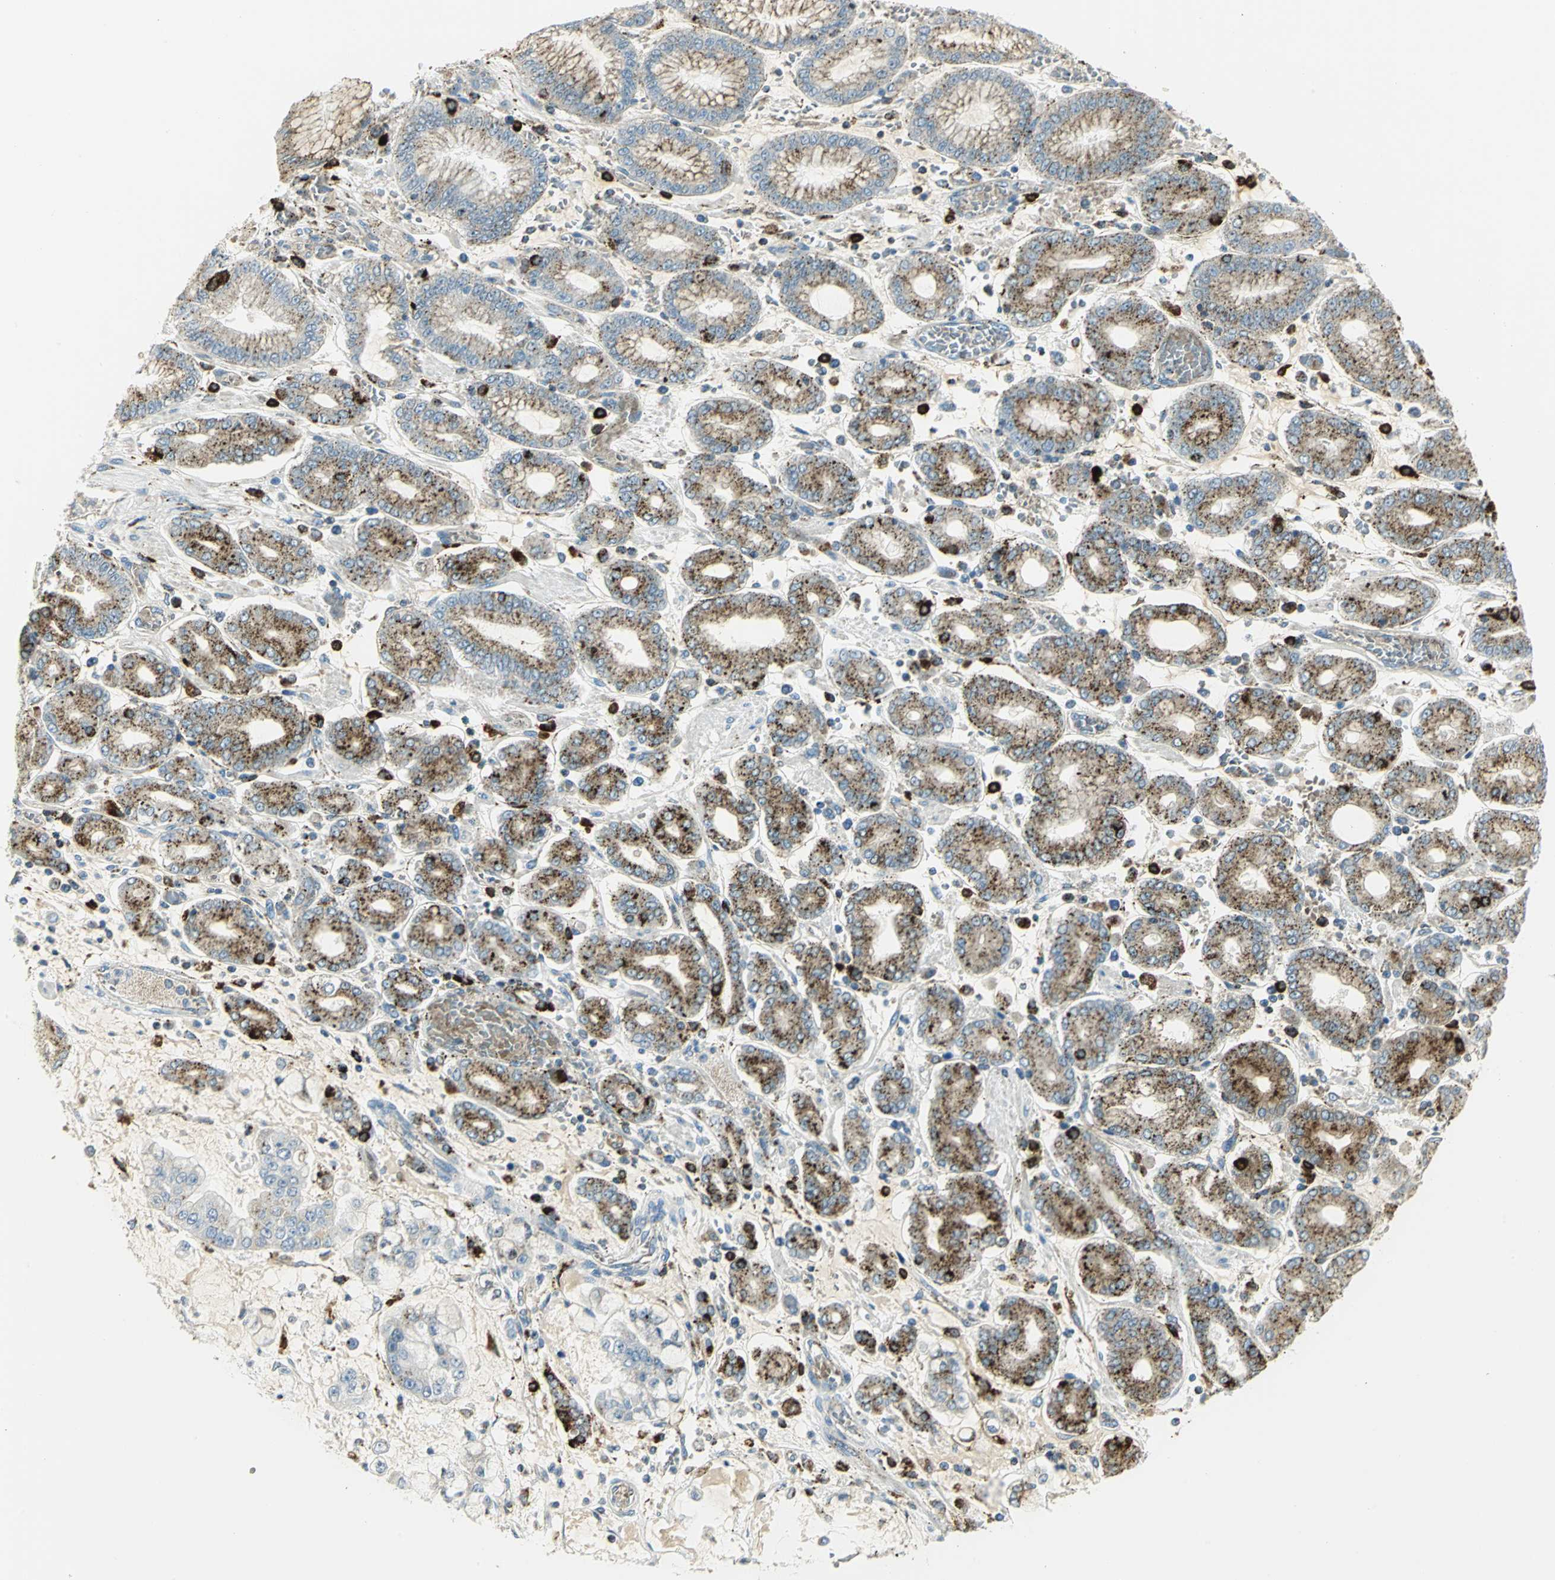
{"staining": {"intensity": "weak", "quantity": "<25%", "location": "cytoplasmic/membranous"}, "tissue": "stomach cancer", "cell_type": "Tumor cells", "image_type": "cancer", "snomed": [{"axis": "morphology", "description": "Normal tissue, NOS"}, {"axis": "morphology", "description": "Adenocarcinoma, NOS"}, {"axis": "topography", "description": "Stomach, upper"}, {"axis": "topography", "description": "Stomach"}], "caption": "There is no significant expression in tumor cells of stomach cancer.", "gene": "ARSA", "patient": {"sex": "male", "age": 76}}